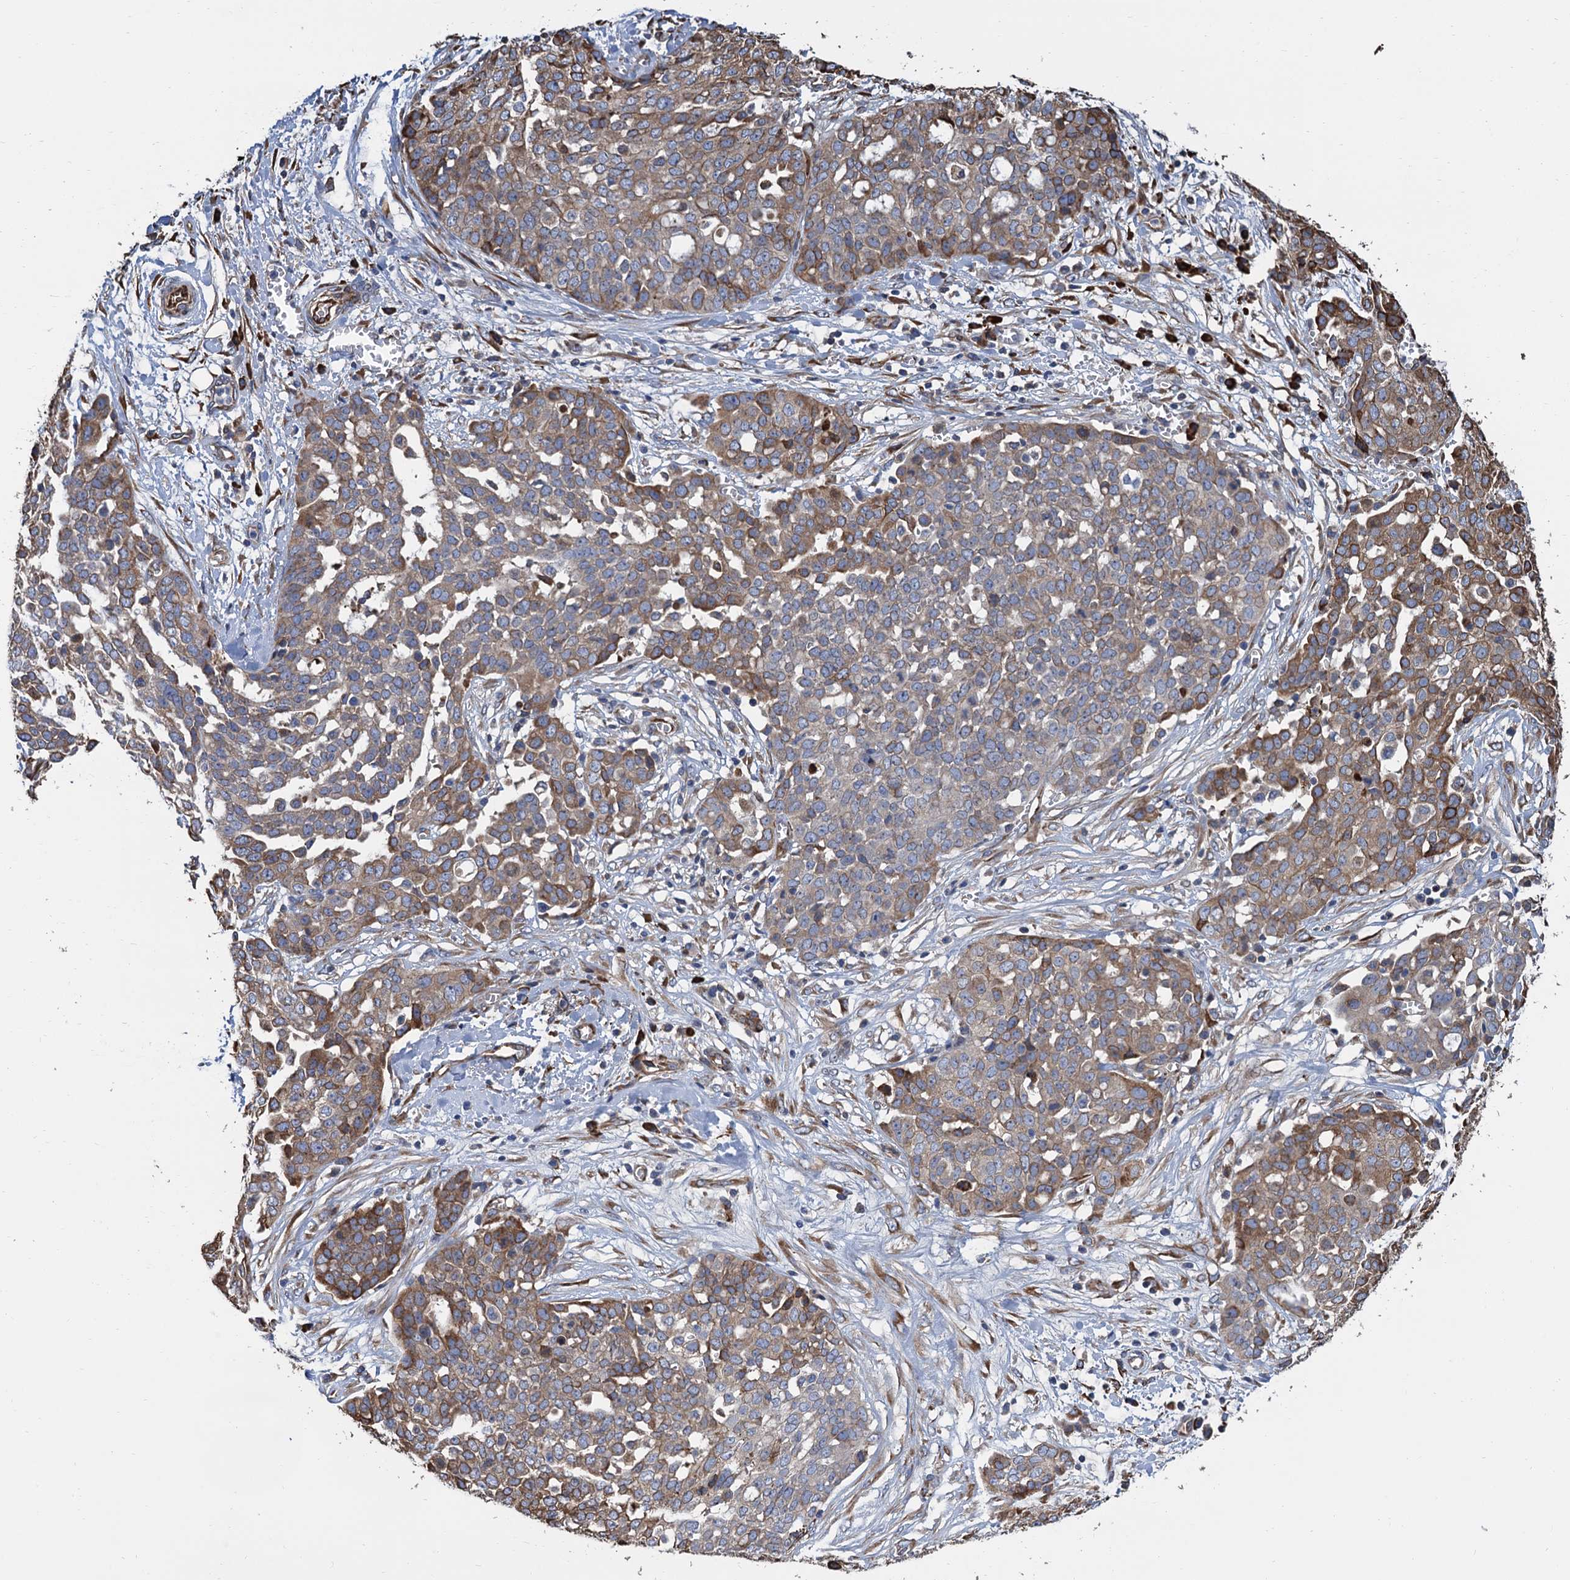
{"staining": {"intensity": "moderate", "quantity": "<25%", "location": "cytoplasmic/membranous"}, "tissue": "ovarian cancer", "cell_type": "Tumor cells", "image_type": "cancer", "snomed": [{"axis": "morphology", "description": "Cystadenocarcinoma, serous, NOS"}, {"axis": "topography", "description": "Soft tissue"}, {"axis": "topography", "description": "Ovary"}], "caption": "A histopathology image of ovarian cancer (serous cystadenocarcinoma) stained for a protein exhibits moderate cytoplasmic/membranous brown staining in tumor cells. (DAB IHC, brown staining for protein, blue staining for nuclei).", "gene": "CNNM1", "patient": {"sex": "female", "age": 57}}